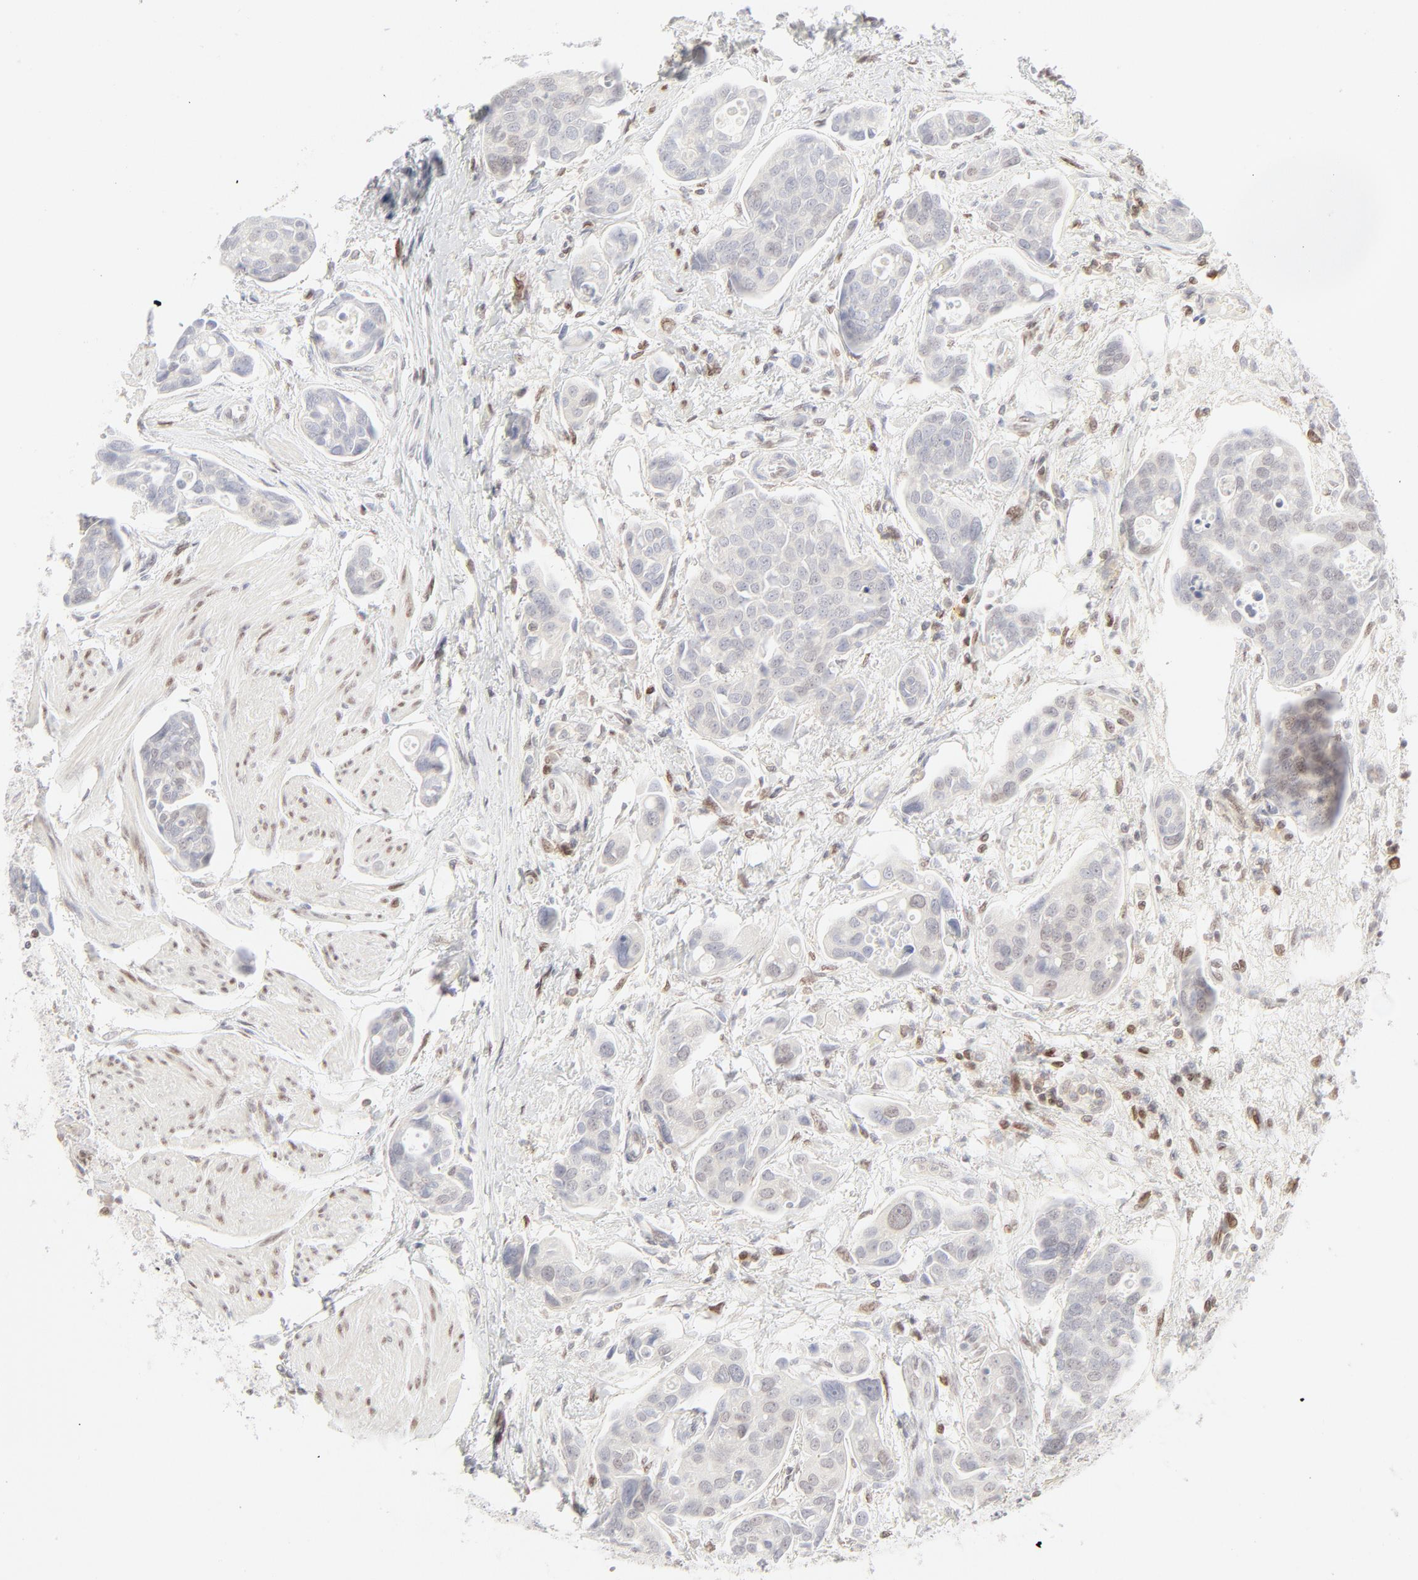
{"staining": {"intensity": "negative", "quantity": "none", "location": "none"}, "tissue": "urothelial cancer", "cell_type": "Tumor cells", "image_type": "cancer", "snomed": [{"axis": "morphology", "description": "Urothelial carcinoma, High grade"}, {"axis": "topography", "description": "Urinary bladder"}], "caption": "Immunohistochemistry (IHC) of human urothelial carcinoma (high-grade) exhibits no staining in tumor cells. Nuclei are stained in blue.", "gene": "PRKCB", "patient": {"sex": "male", "age": 78}}